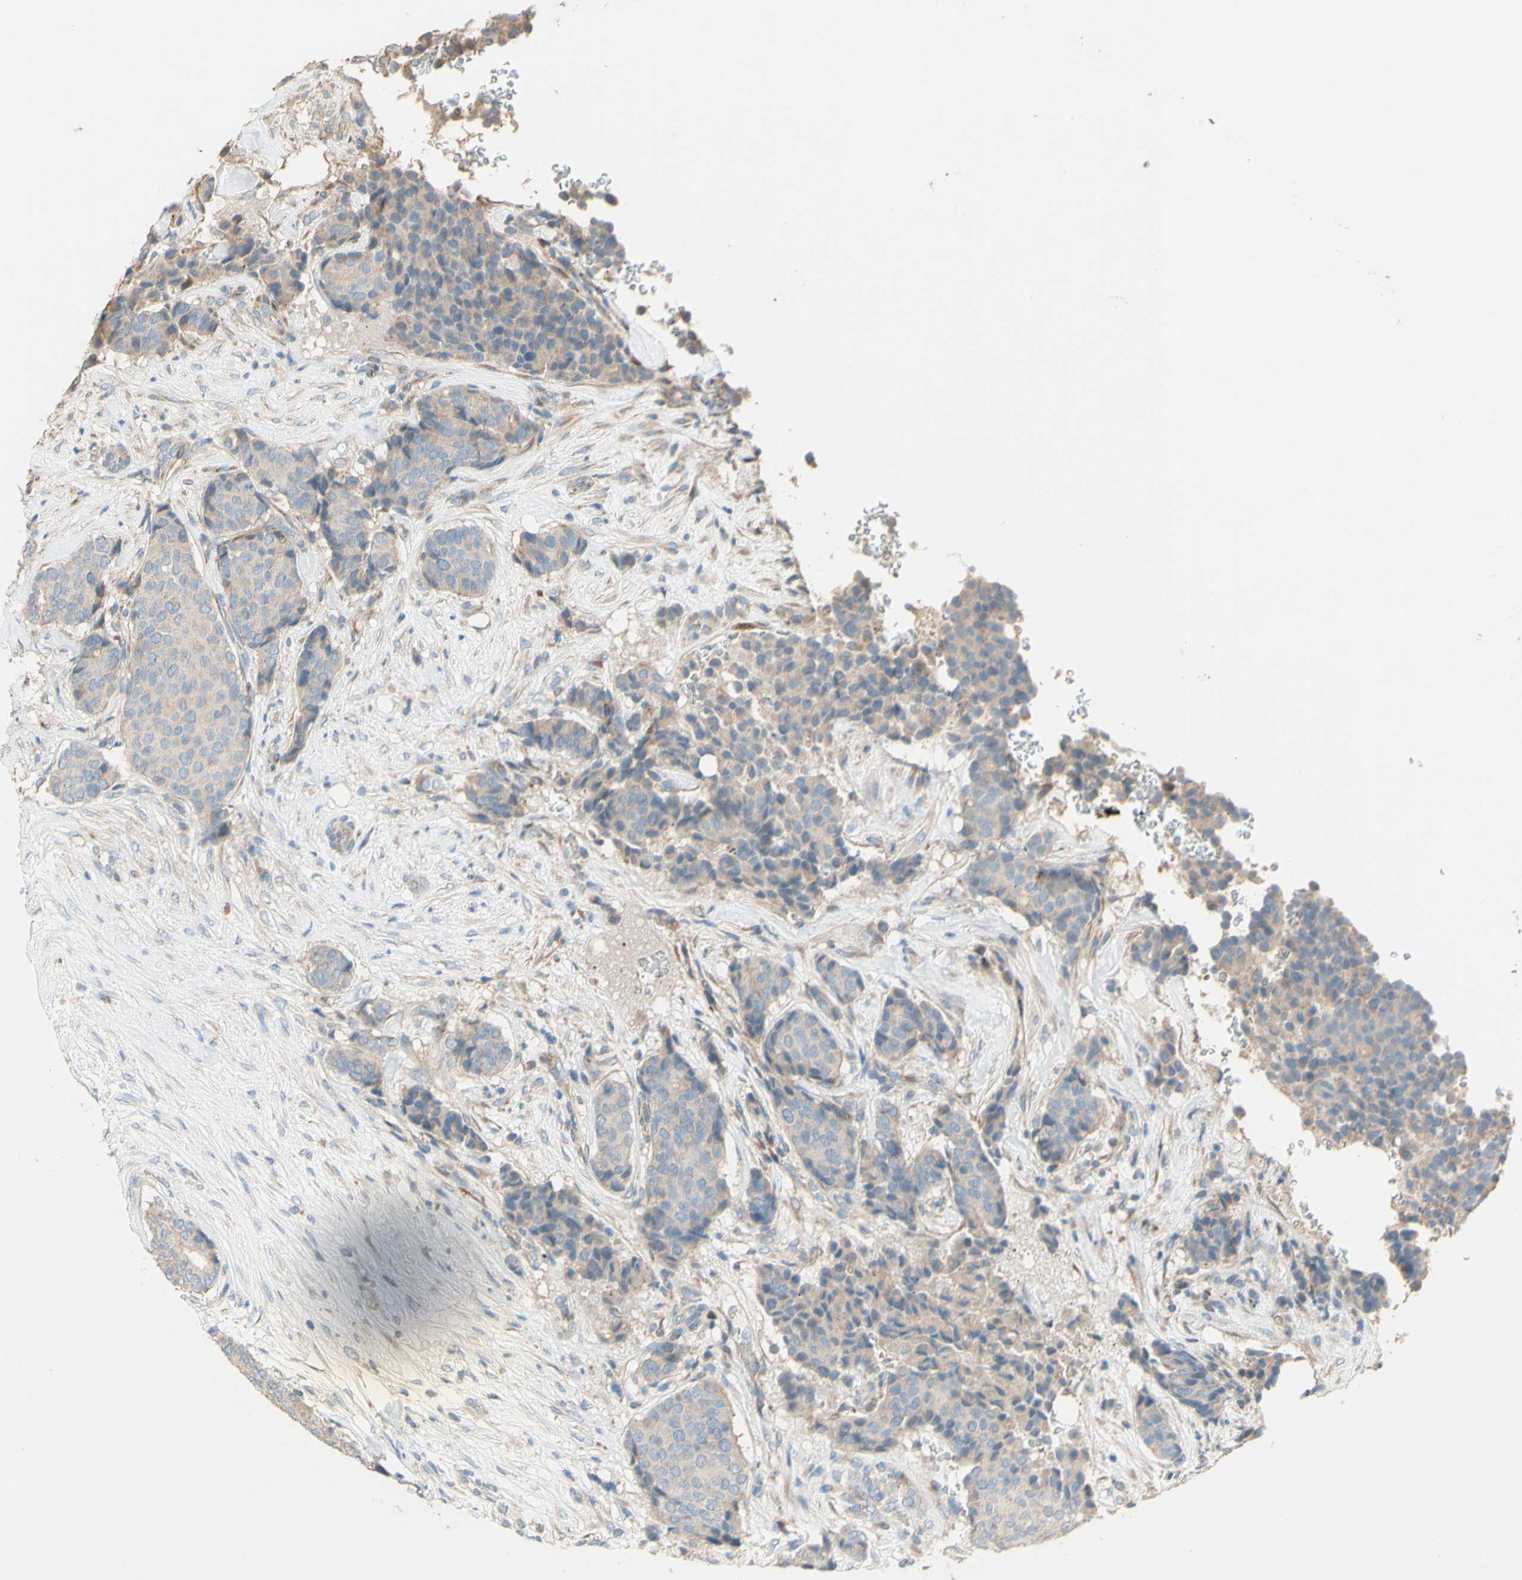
{"staining": {"intensity": "weak", "quantity": "25%-75%", "location": "cytoplasmic/membranous"}, "tissue": "breast cancer", "cell_type": "Tumor cells", "image_type": "cancer", "snomed": [{"axis": "morphology", "description": "Duct carcinoma"}, {"axis": "topography", "description": "Breast"}], "caption": "Weak cytoplasmic/membranous positivity for a protein is appreciated in approximately 25%-75% of tumor cells of breast cancer using immunohistochemistry.", "gene": "DKK3", "patient": {"sex": "female", "age": 75}}